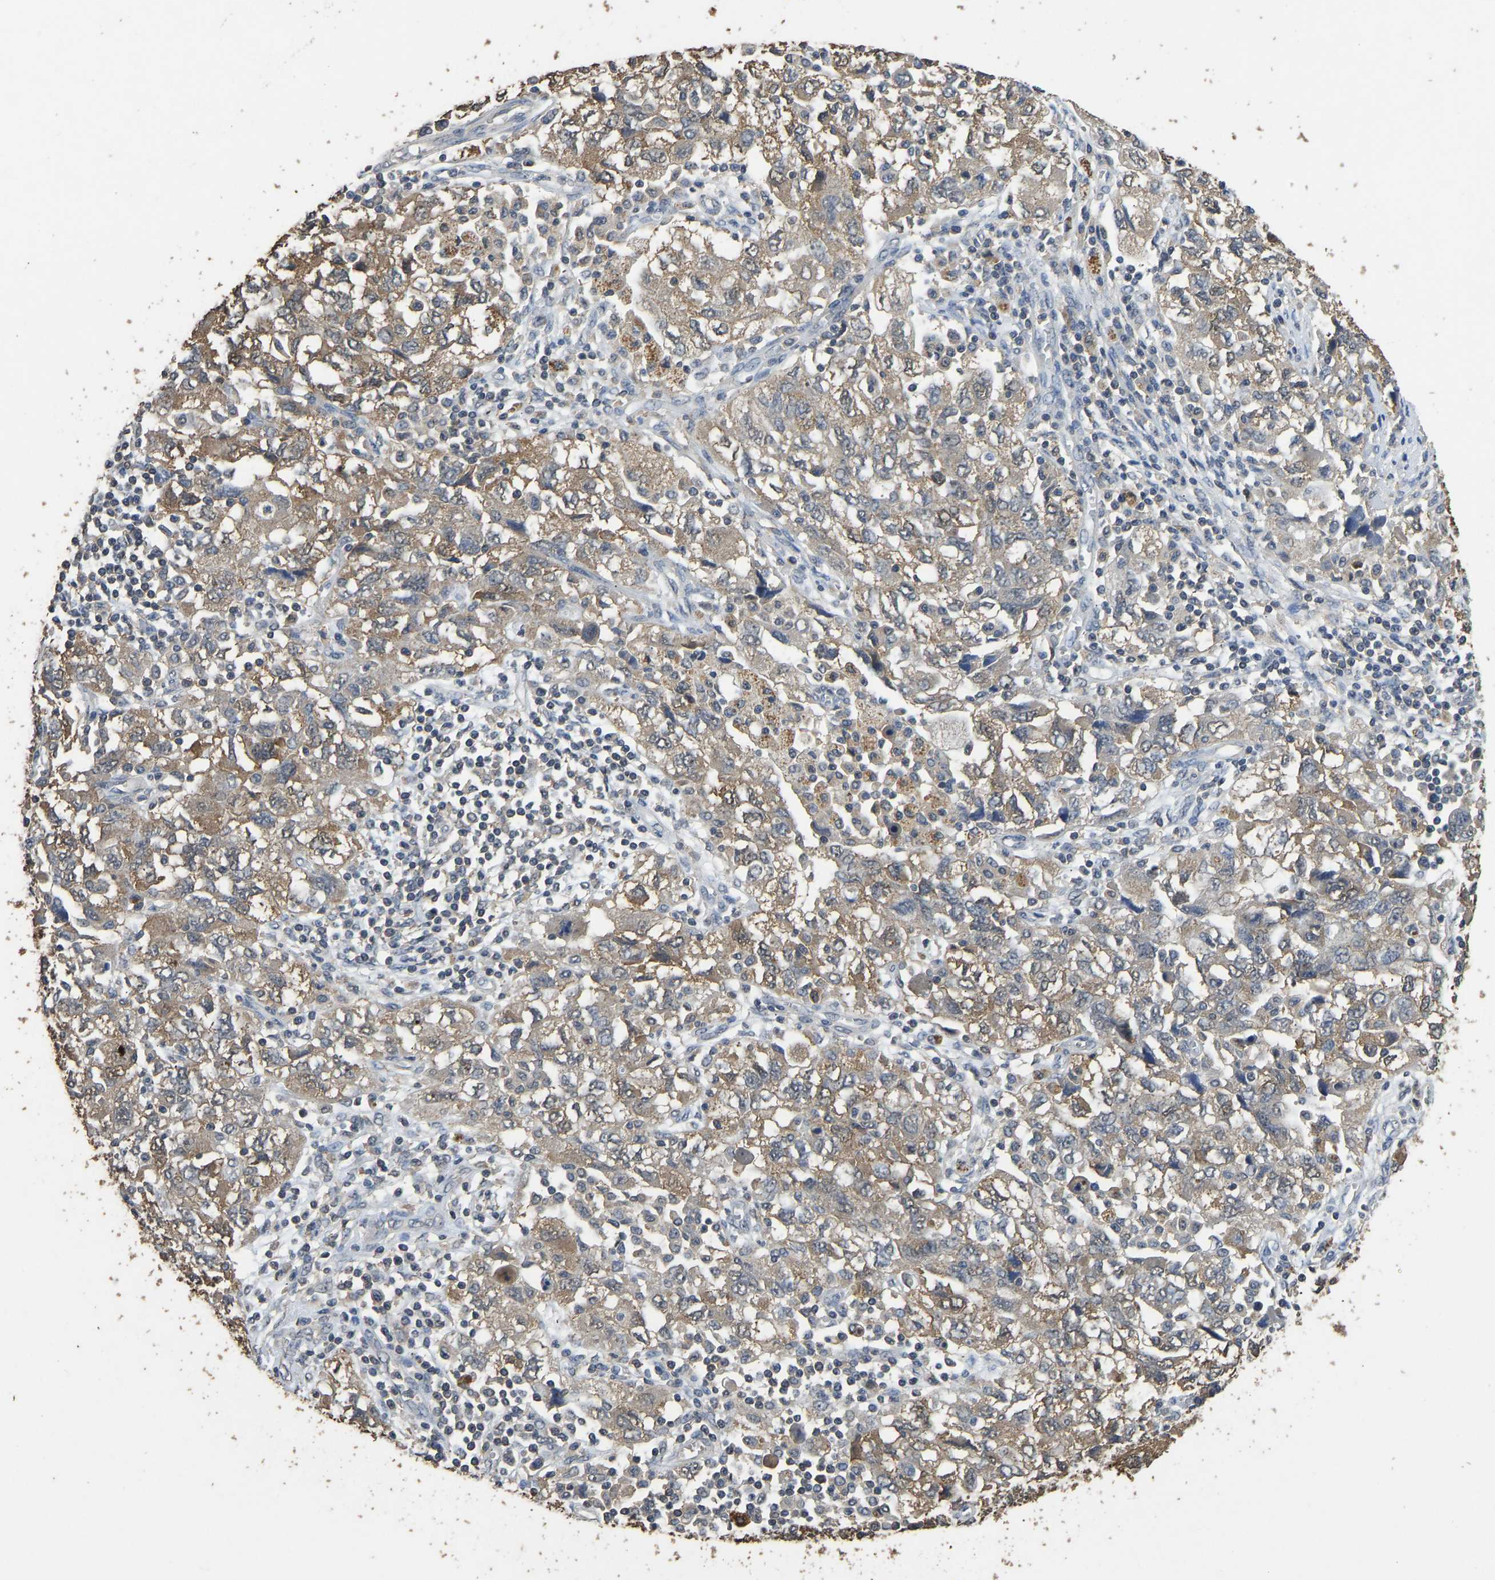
{"staining": {"intensity": "moderate", "quantity": ">75%", "location": "cytoplasmic/membranous"}, "tissue": "ovarian cancer", "cell_type": "Tumor cells", "image_type": "cancer", "snomed": [{"axis": "morphology", "description": "Carcinoma, NOS"}, {"axis": "morphology", "description": "Cystadenocarcinoma, serous, NOS"}, {"axis": "topography", "description": "Ovary"}], "caption": "Ovarian cancer stained with a brown dye reveals moderate cytoplasmic/membranous positive expression in about >75% of tumor cells.", "gene": "CIDEC", "patient": {"sex": "female", "age": 69}}